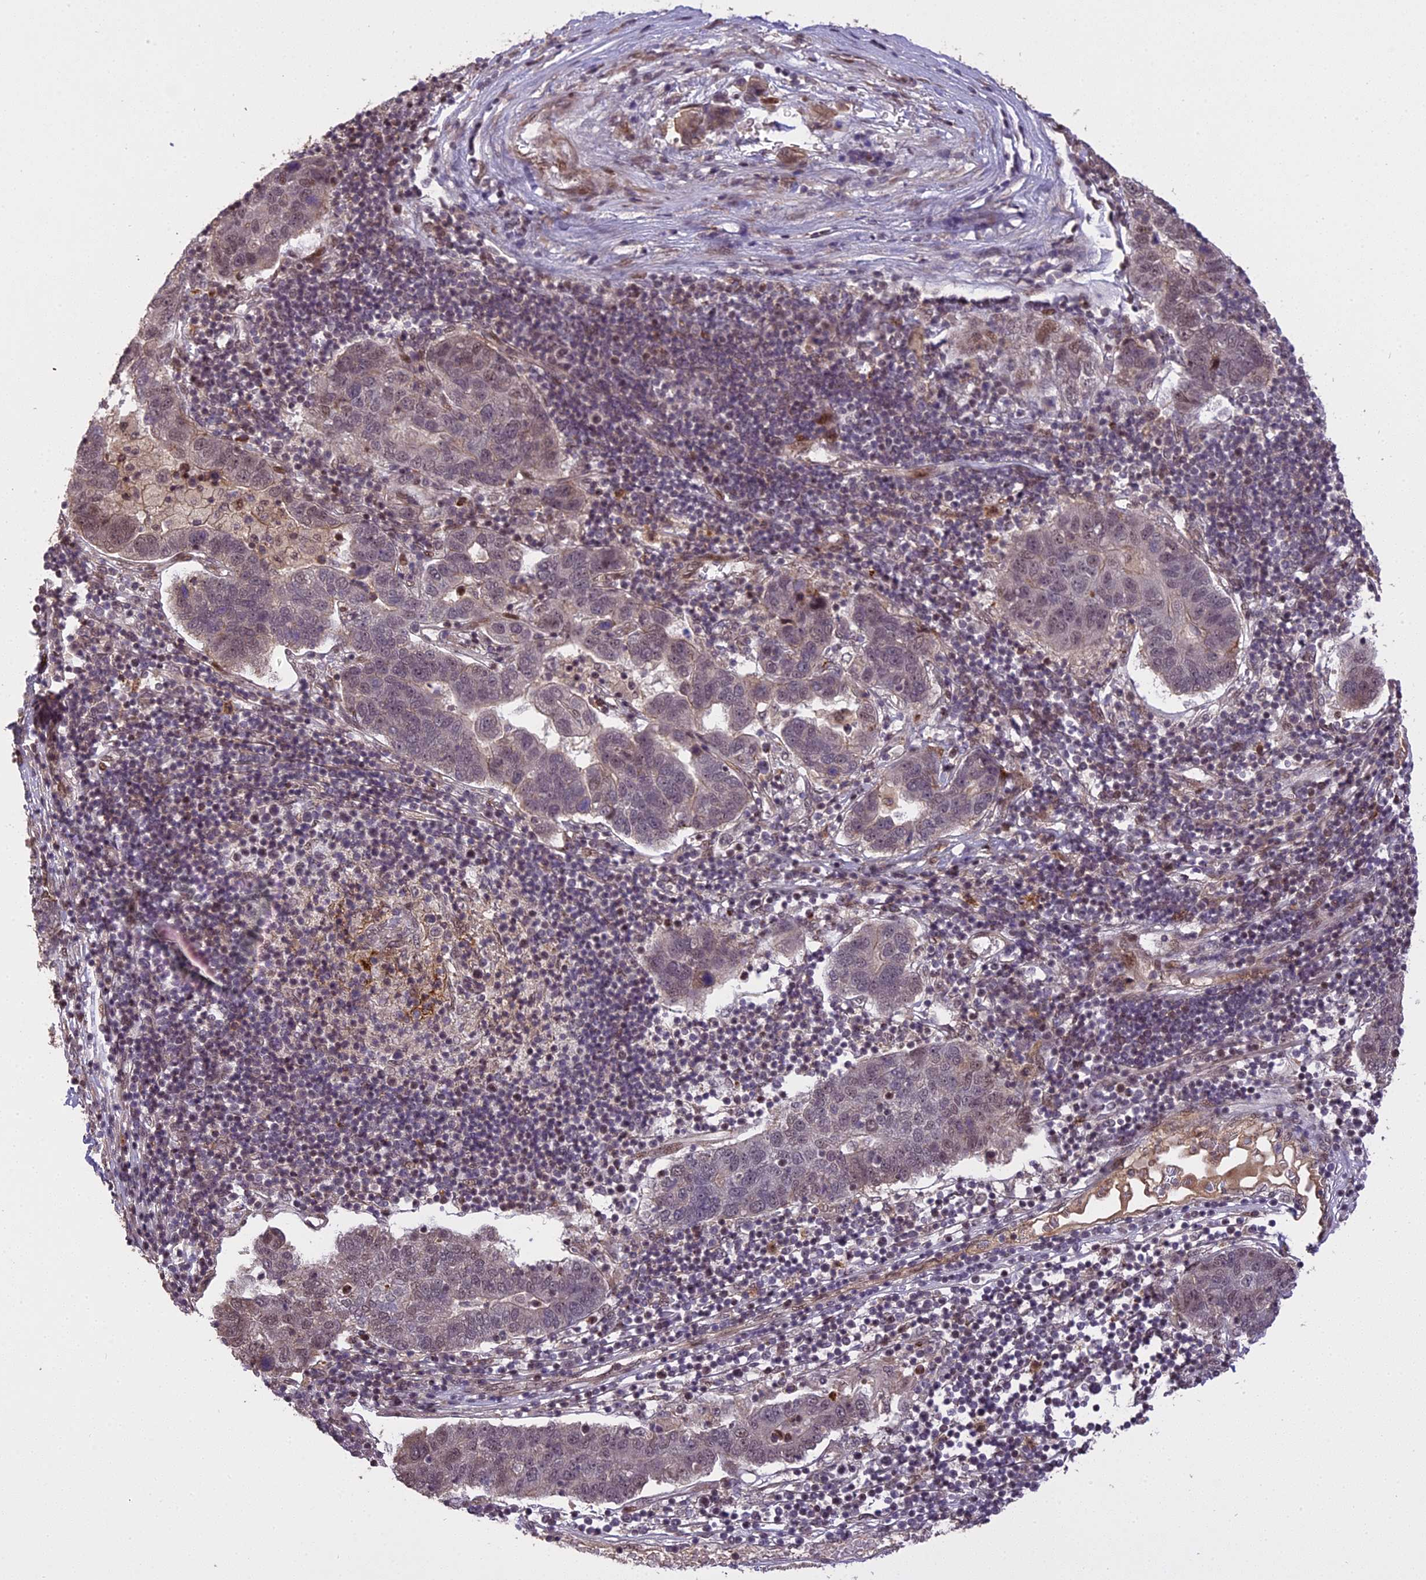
{"staining": {"intensity": "negative", "quantity": "none", "location": "none"}, "tissue": "pancreatic cancer", "cell_type": "Tumor cells", "image_type": "cancer", "snomed": [{"axis": "morphology", "description": "Adenocarcinoma, NOS"}, {"axis": "topography", "description": "Pancreas"}], "caption": "This is an immunohistochemistry image of pancreatic cancer. There is no staining in tumor cells.", "gene": "PRELID2", "patient": {"sex": "female", "age": 61}}